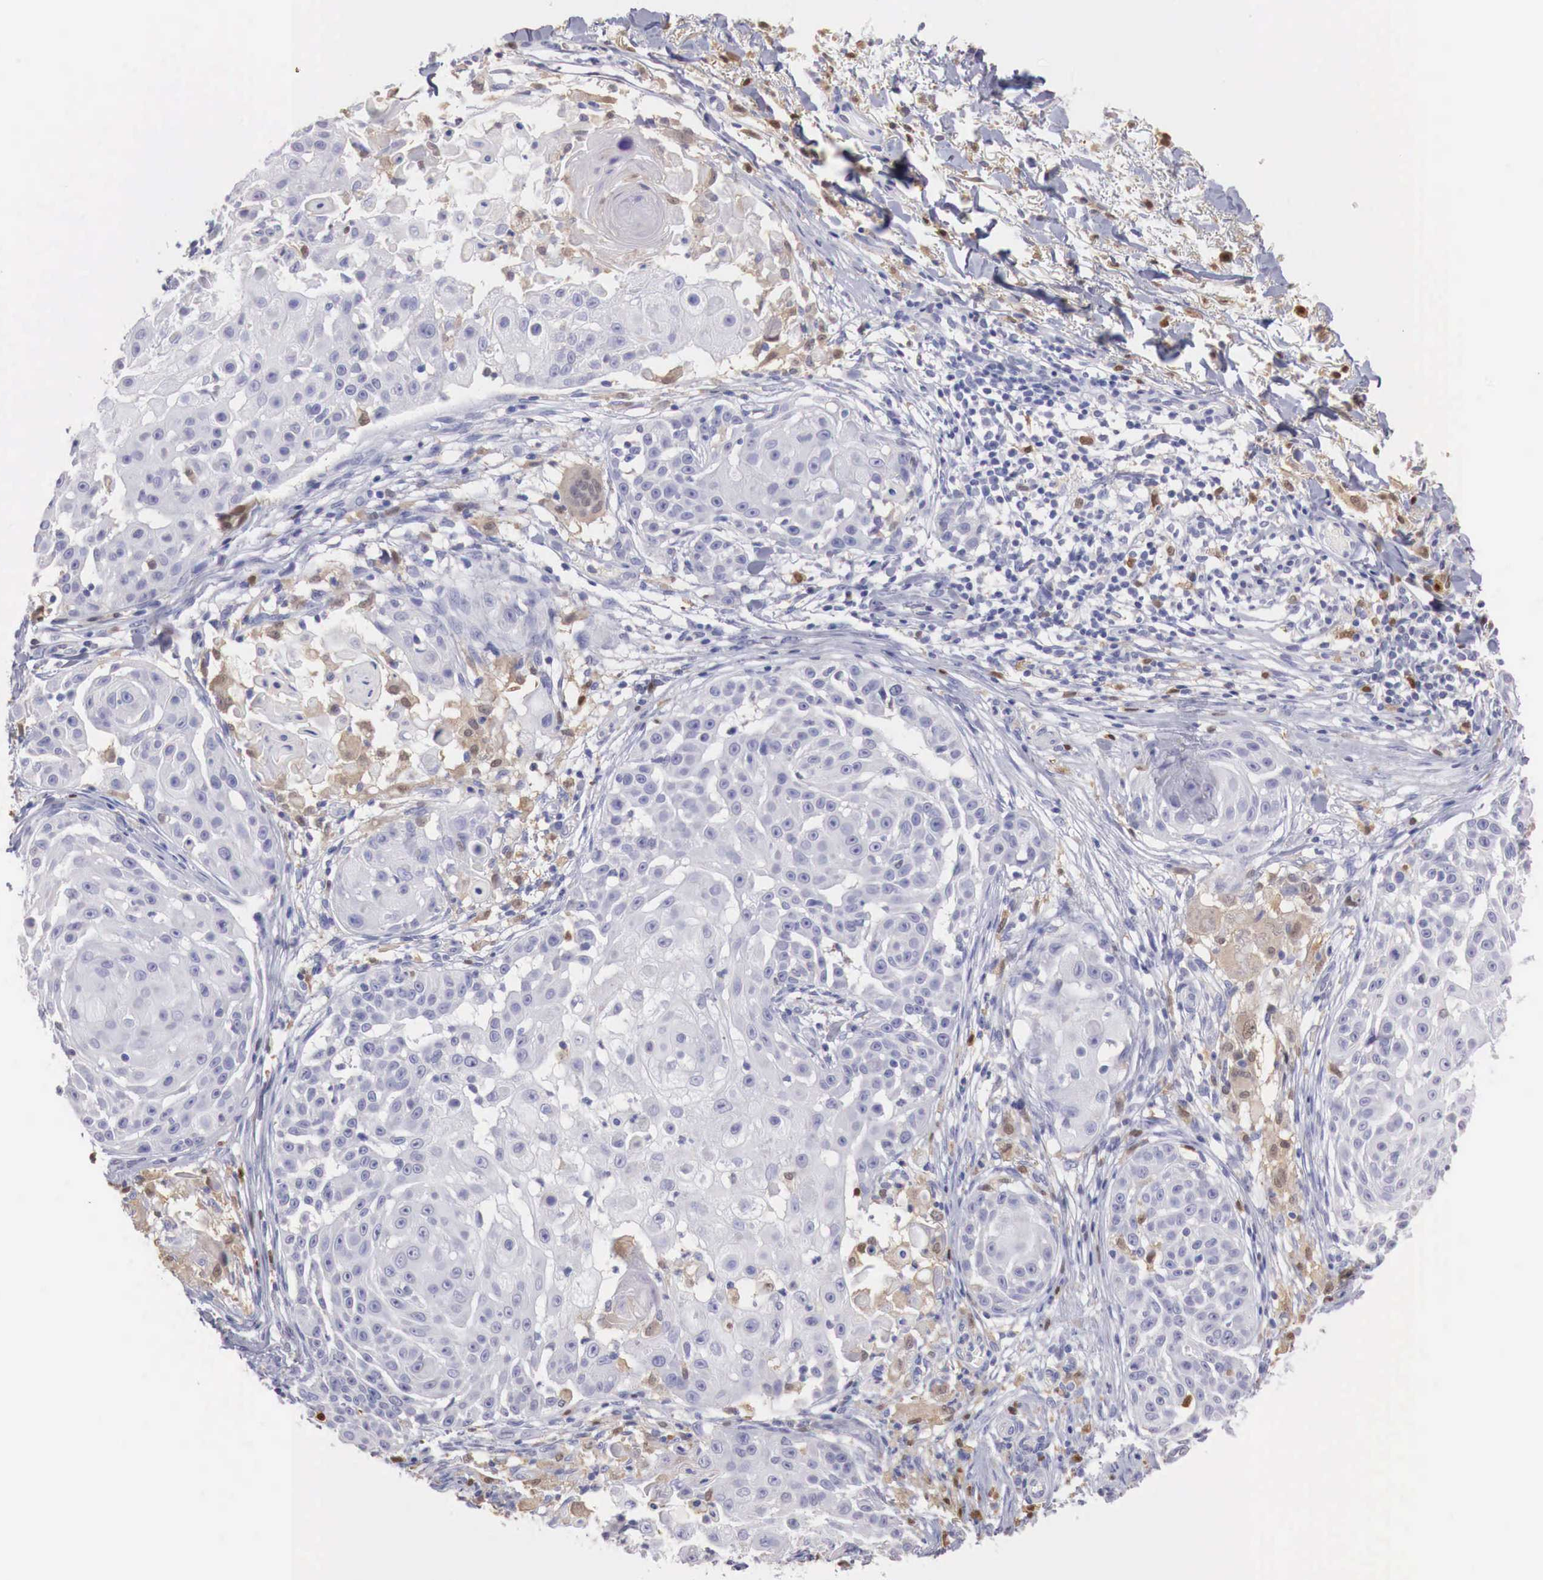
{"staining": {"intensity": "negative", "quantity": "none", "location": "none"}, "tissue": "skin cancer", "cell_type": "Tumor cells", "image_type": "cancer", "snomed": [{"axis": "morphology", "description": "Squamous cell carcinoma, NOS"}, {"axis": "topography", "description": "Skin"}], "caption": "A histopathology image of human squamous cell carcinoma (skin) is negative for staining in tumor cells.", "gene": "RENBP", "patient": {"sex": "female", "age": 57}}